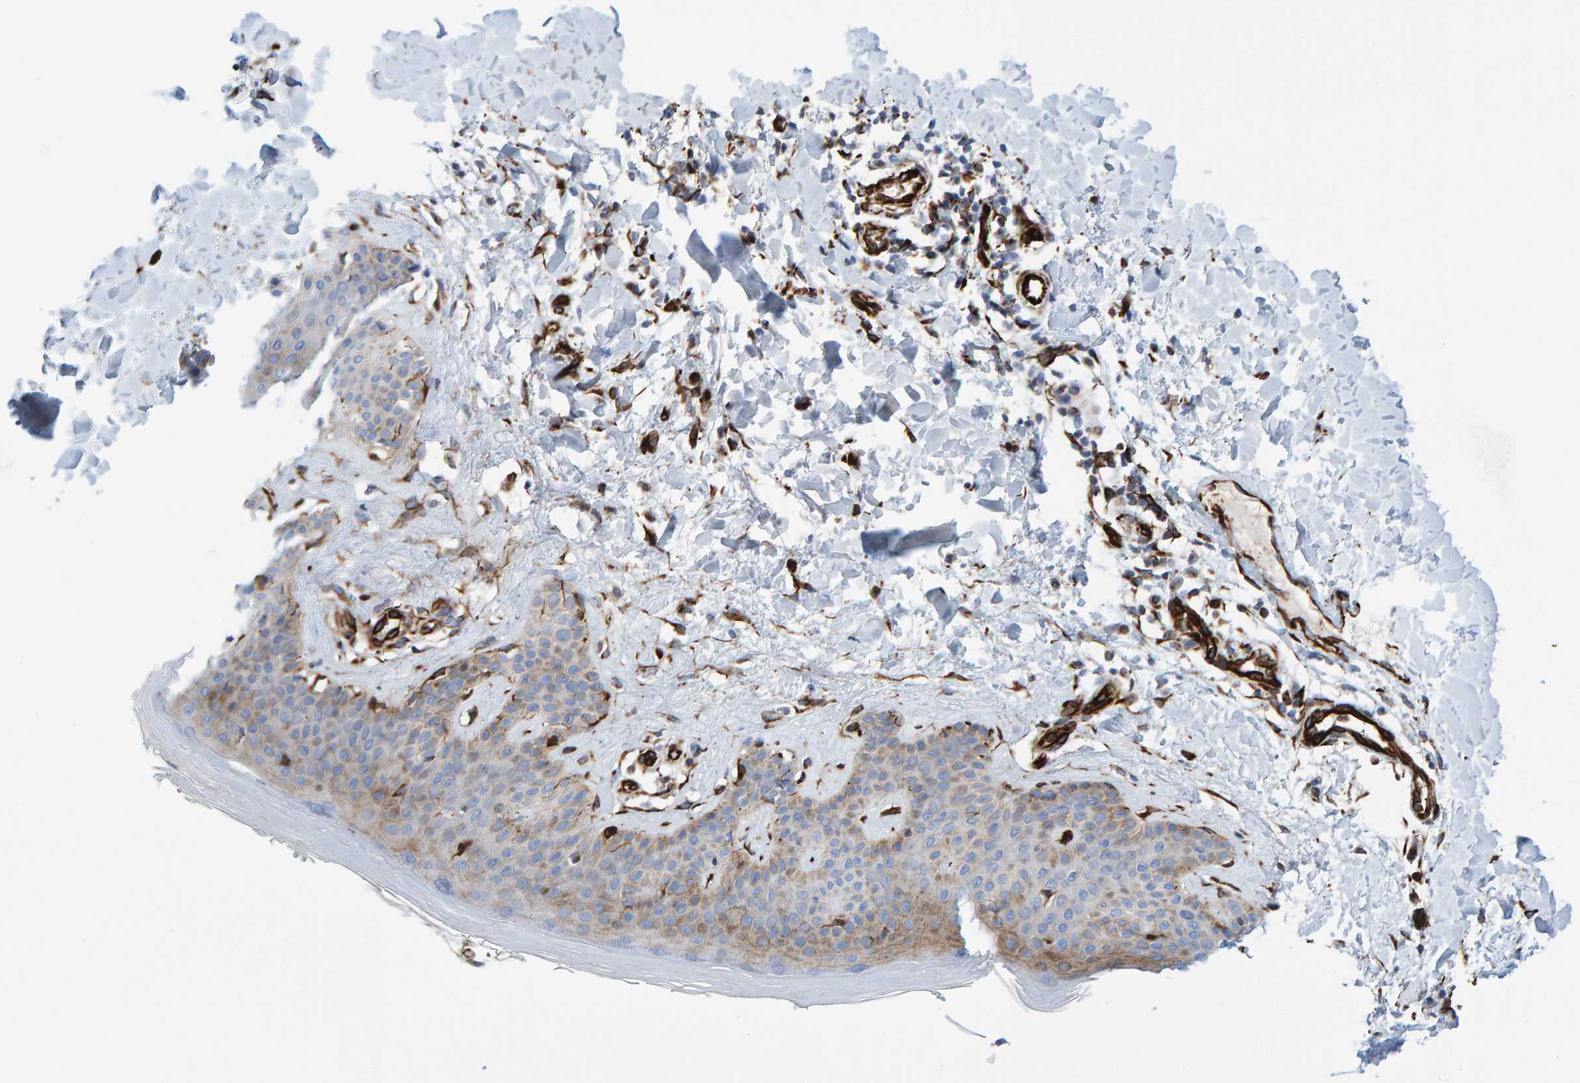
{"staining": {"intensity": "moderate", "quantity": ">75%", "location": "cytoplasmic/membranous"}, "tissue": "skin", "cell_type": "Fibroblasts", "image_type": "normal", "snomed": [{"axis": "morphology", "description": "Normal tissue, NOS"}, {"axis": "morphology", "description": "Malignant melanoma, Metastatic site"}, {"axis": "topography", "description": "Skin"}], "caption": "DAB (3,3'-diaminobenzidine) immunohistochemical staining of benign human skin displays moderate cytoplasmic/membranous protein positivity in approximately >75% of fibroblasts. The staining was performed using DAB, with brown indicating positive protein expression. Nuclei are stained blue with hematoxylin.", "gene": "POLG2", "patient": {"sex": "male", "age": 41}}